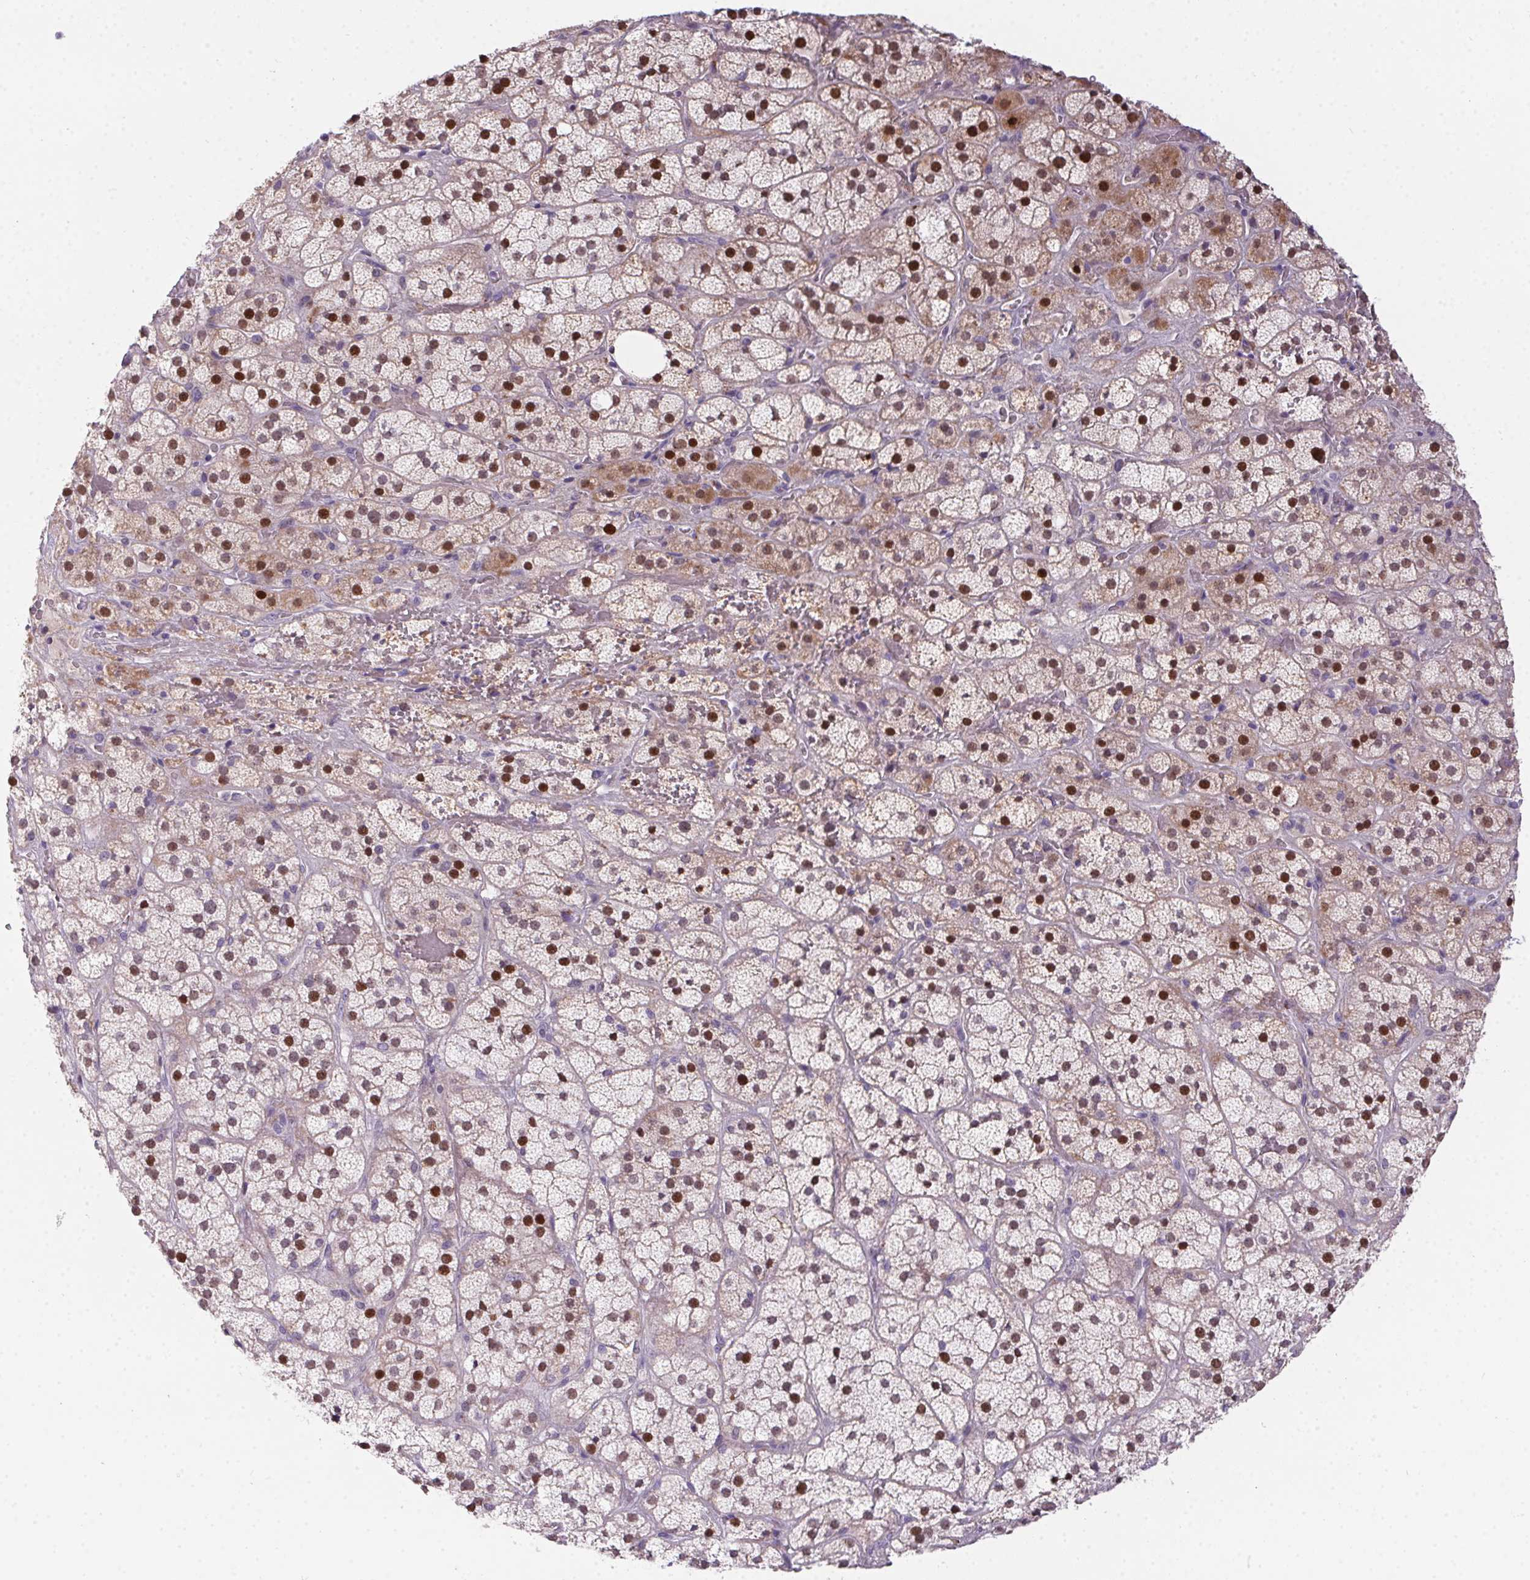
{"staining": {"intensity": "moderate", "quantity": ">75%", "location": "nuclear"}, "tissue": "adrenal gland", "cell_type": "Glandular cells", "image_type": "normal", "snomed": [{"axis": "morphology", "description": "Normal tissue, NOS"}, {"axis": "topography", "description": "Adrenal gland"}], "caption": "This is an image of immunohistochemistry (IHC) staining of unremarkable adrenal gland, which shows moderate expression in the nuclear of glandular cells.", "gene": "SP9", "patient": {"sex": "male", "age": 57}}